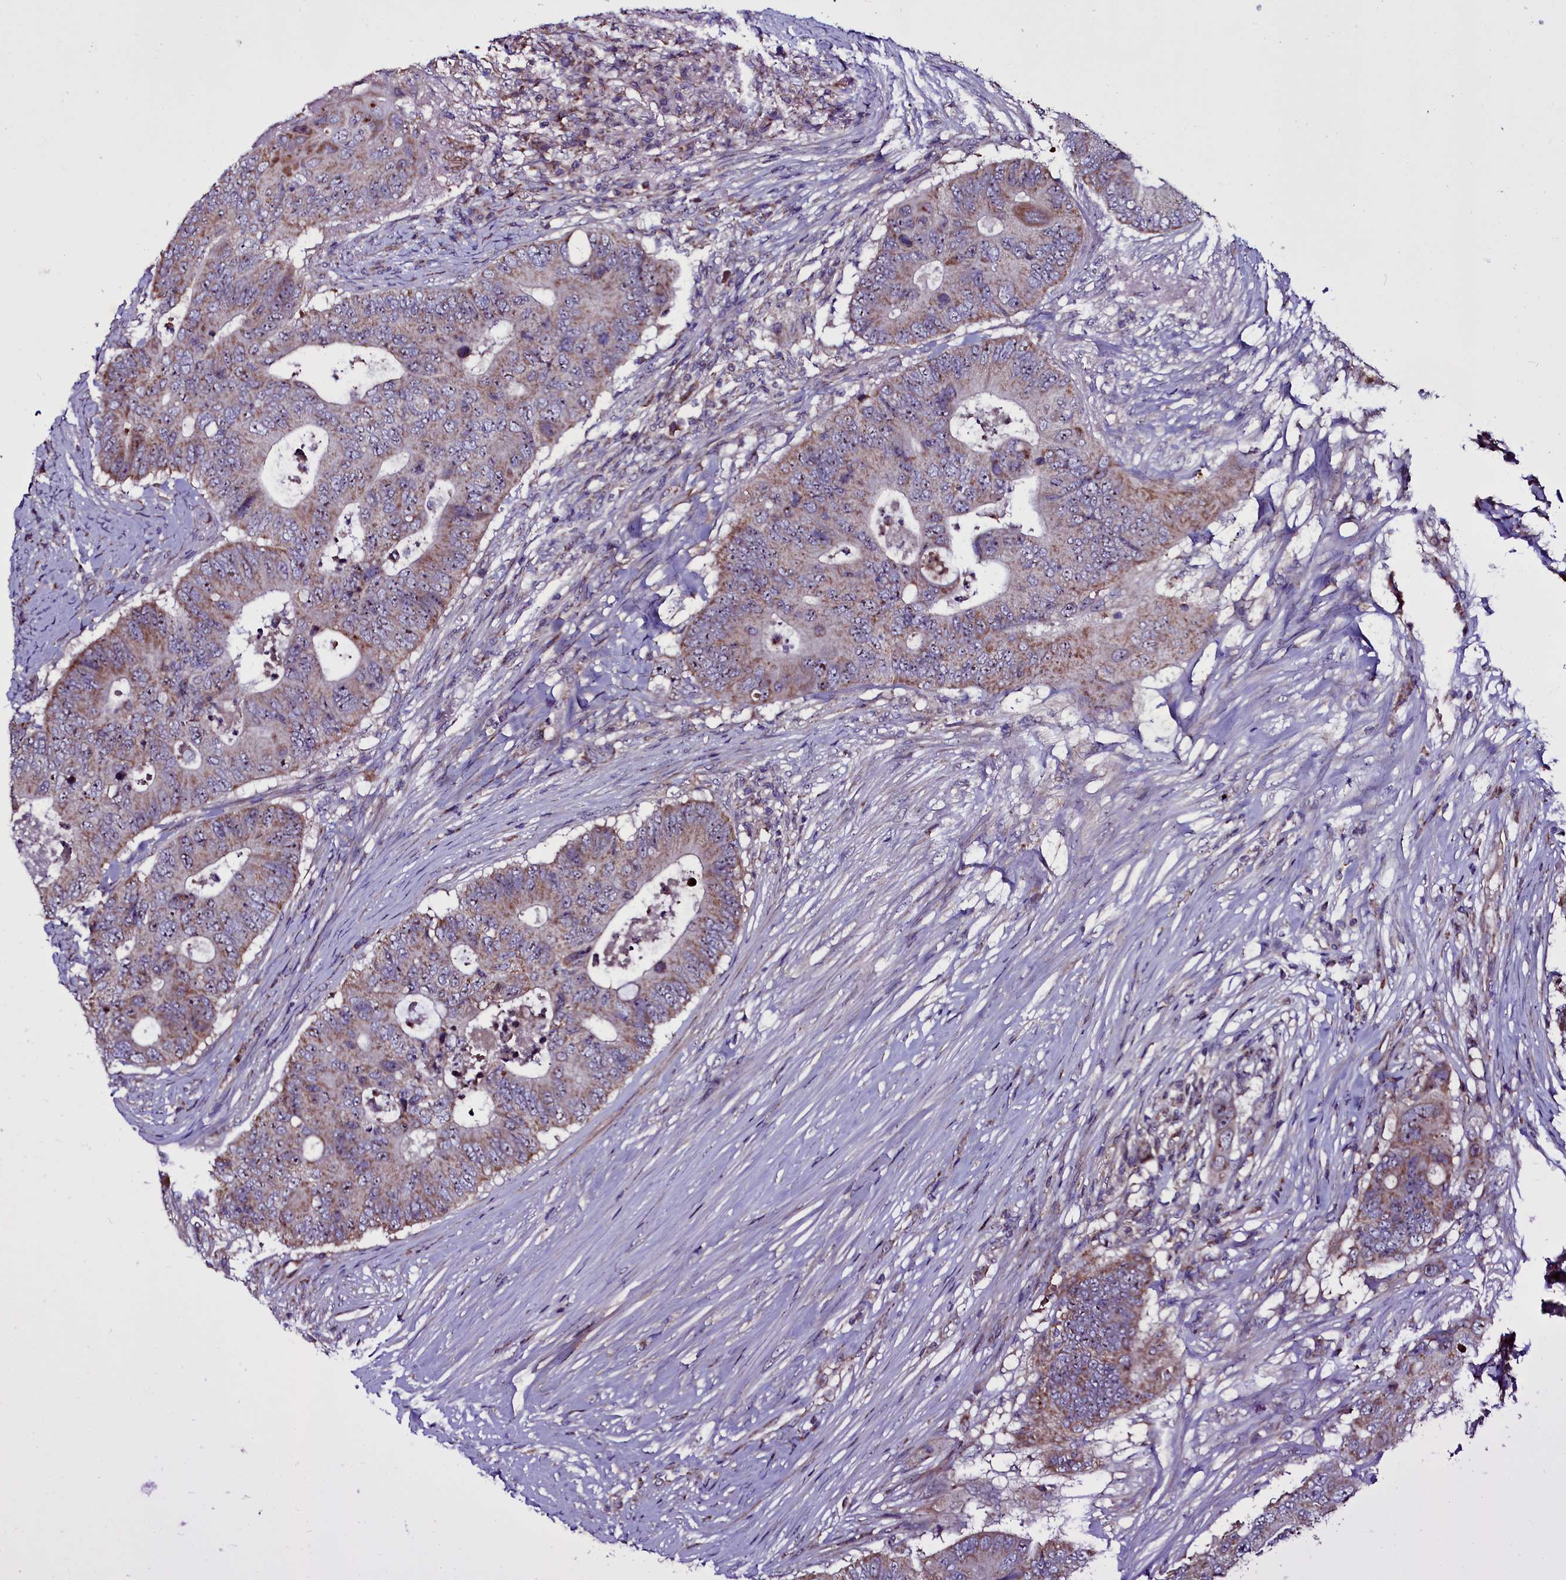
{"staining": {"intensity": "moderate", "quantity": ">75%", "location": "cytoplasmic/membranous,nuclear"}, "tissue": "colorectal cancer", "cell_type": "Tumor cells", "image_type": "cancer", "snomed": [{"axis": "morphology", "description": "Adenocarcinoma, NOS"}, {"axis": "topography", "description": "Colon"}], "caption": "The photomicrograph exhibits a brown stain indicating the presence of a protein in the cytoplasmic/membranous and nuclear of tumor cells in colorectal adenocarcinoma.", "gene": "NAA80", "patient": {"sex": "male", "age": 71}}